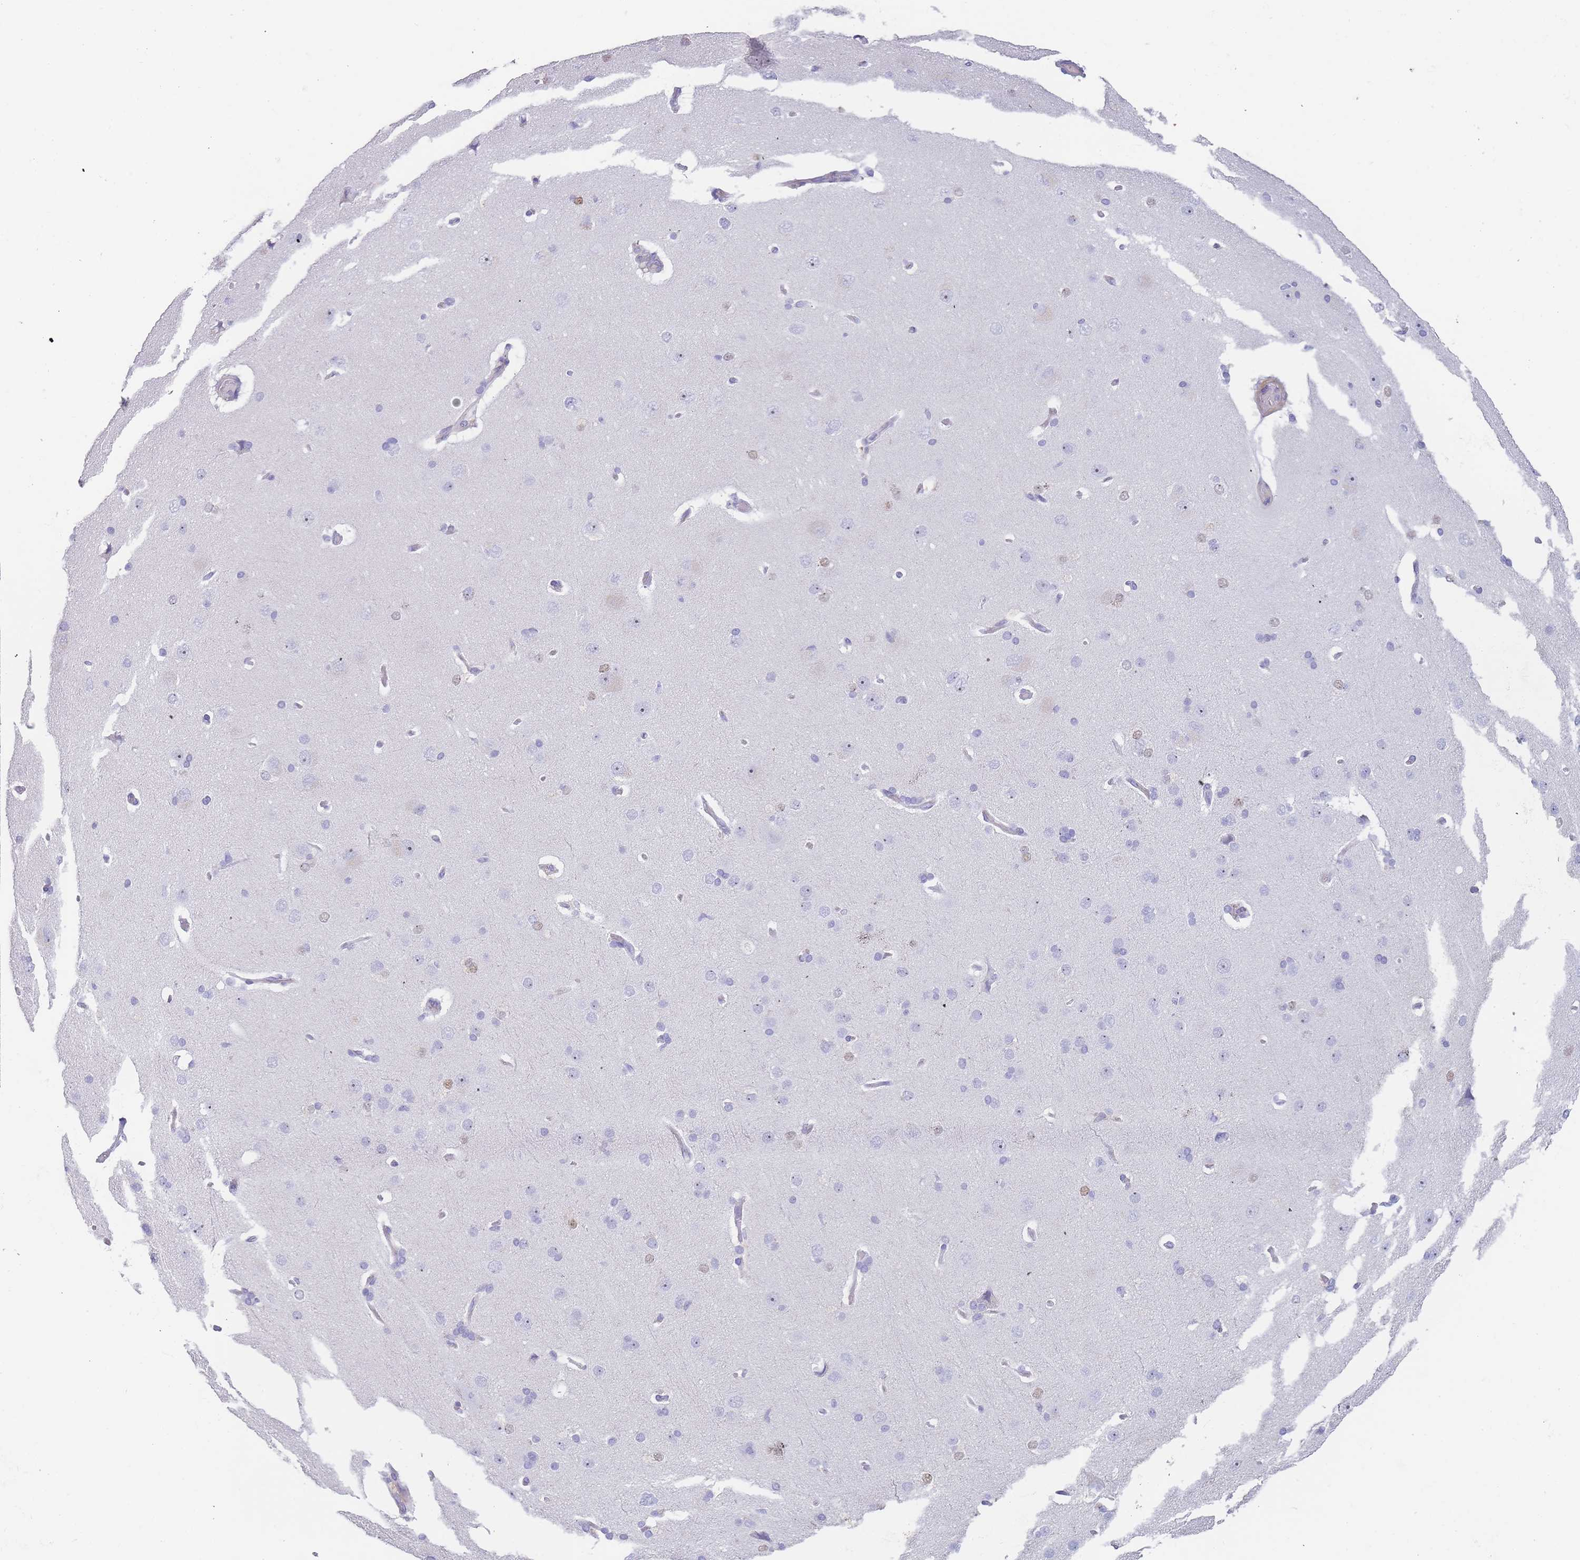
{"staining": {"intensity": "negative", "quantity": "none", "location": "none"}, "tissue": "cerebral cortex", "cell_type": "Endothelial cells", "image_type": "normal", "snomed": [{"axis": "morphology", "description": "Normal tissue, NOS"}, {"axis": "topography", "description": "Cerebral cortex"}], "caption": "Human cerebral cortex stained for a protein using immunohistochemistry shows no staining in endothelial cells.", "gene": "NOP14", "patient": {"sex": "male", "age": 62}}